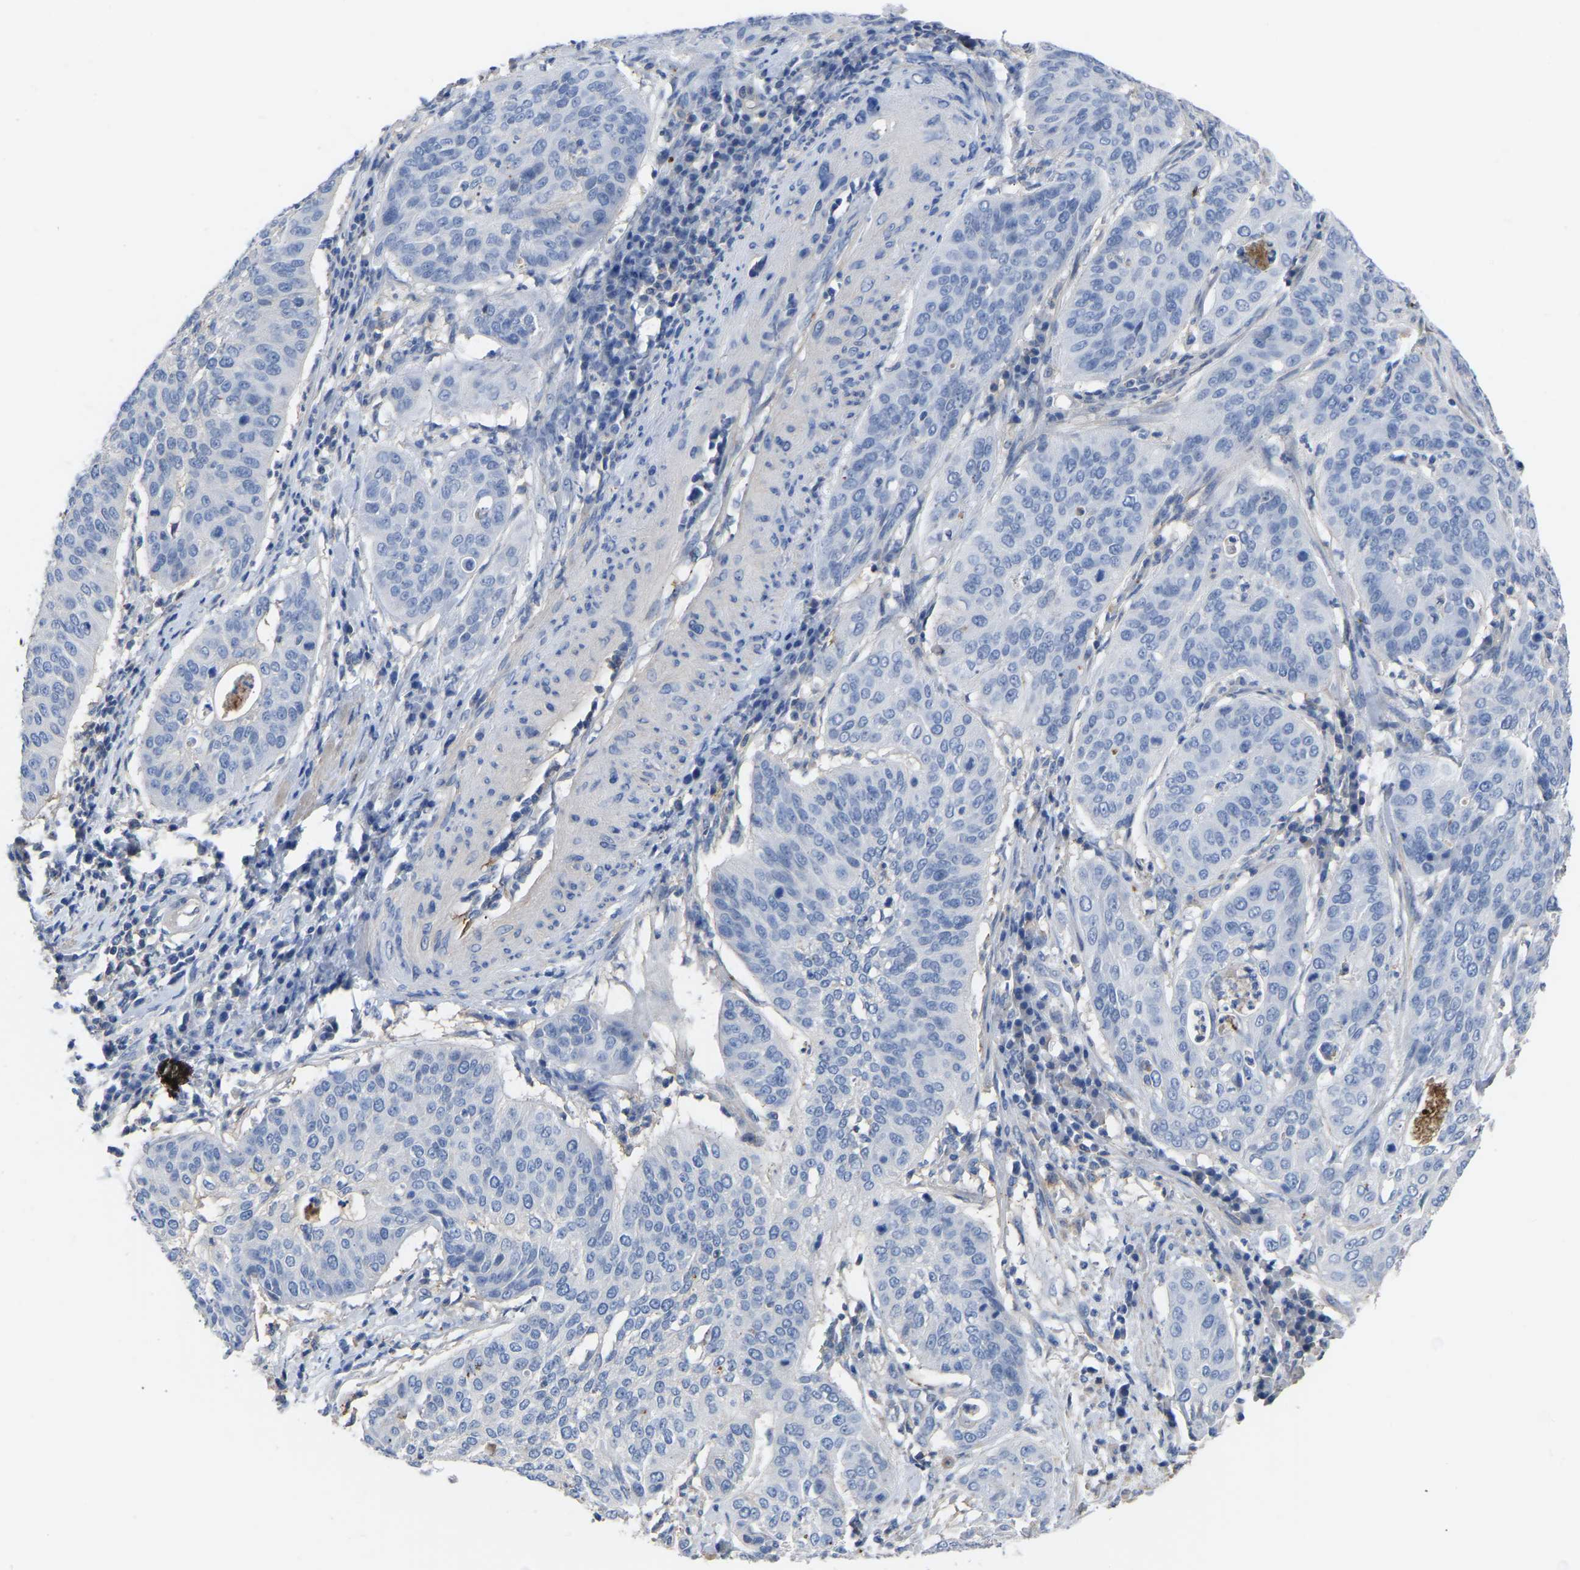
{"staining": {"intensity": "negative", "quantity": "none", "location": "none"}, "tissue": "cervical cancer", "cell_type": "Tumor cells", "image_type": "cancer", "snomed": [{"axis": "morphology", "description": "Normal tissue, NOS"}, {"axis": "morphology", "description": "Squamous cell carcinoma, NOS"}, {"axis": "topography", "description": "Cervix"}], "caption": "Cervical cancer (squamous cell carcinoma) was stained to show a protein in brown. There is no significant expression in tumor cells.", "gene": "ZNF449", "patient": {"sex": "female", "age": 39}}